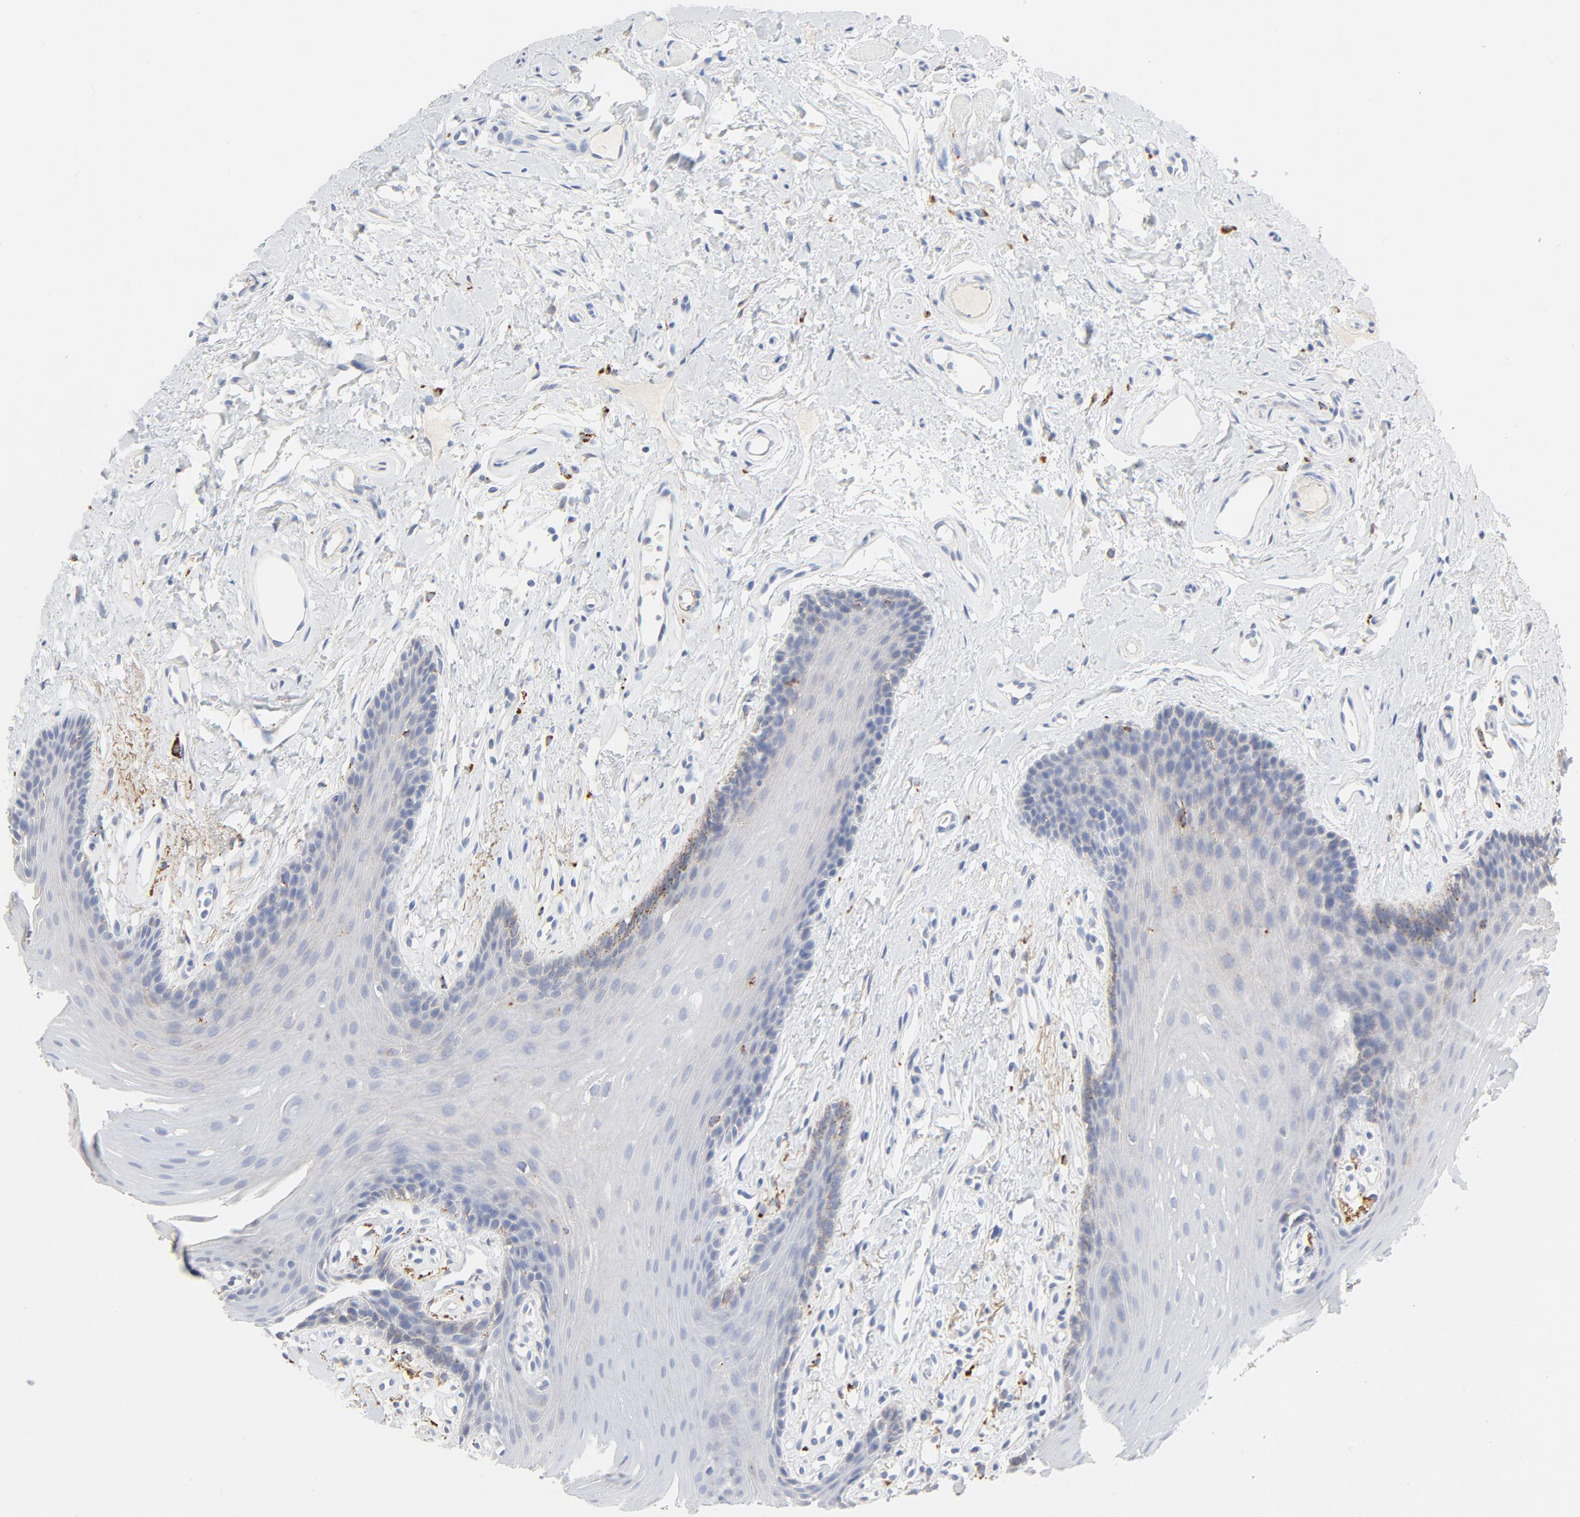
{"staining": {"intensity": "weak", "quantity": "<25%", "location": "cytoplasmic/membranous"}, "tissue": "oral mucosa", "cell_type": "Squamous epithelial cells", "image_type": "normal", "snomed": [{"axis": "morphology", "description": "Normal tissue, NOS"}, {"axis": "topography", "description": "Oral tissue"}], "caption": "IHC of normal human oral mucosa reveals no staining in squamous epithelial cells.", "gene": "MAGEB17", "patient": {"sex": "male", "age": 62}}